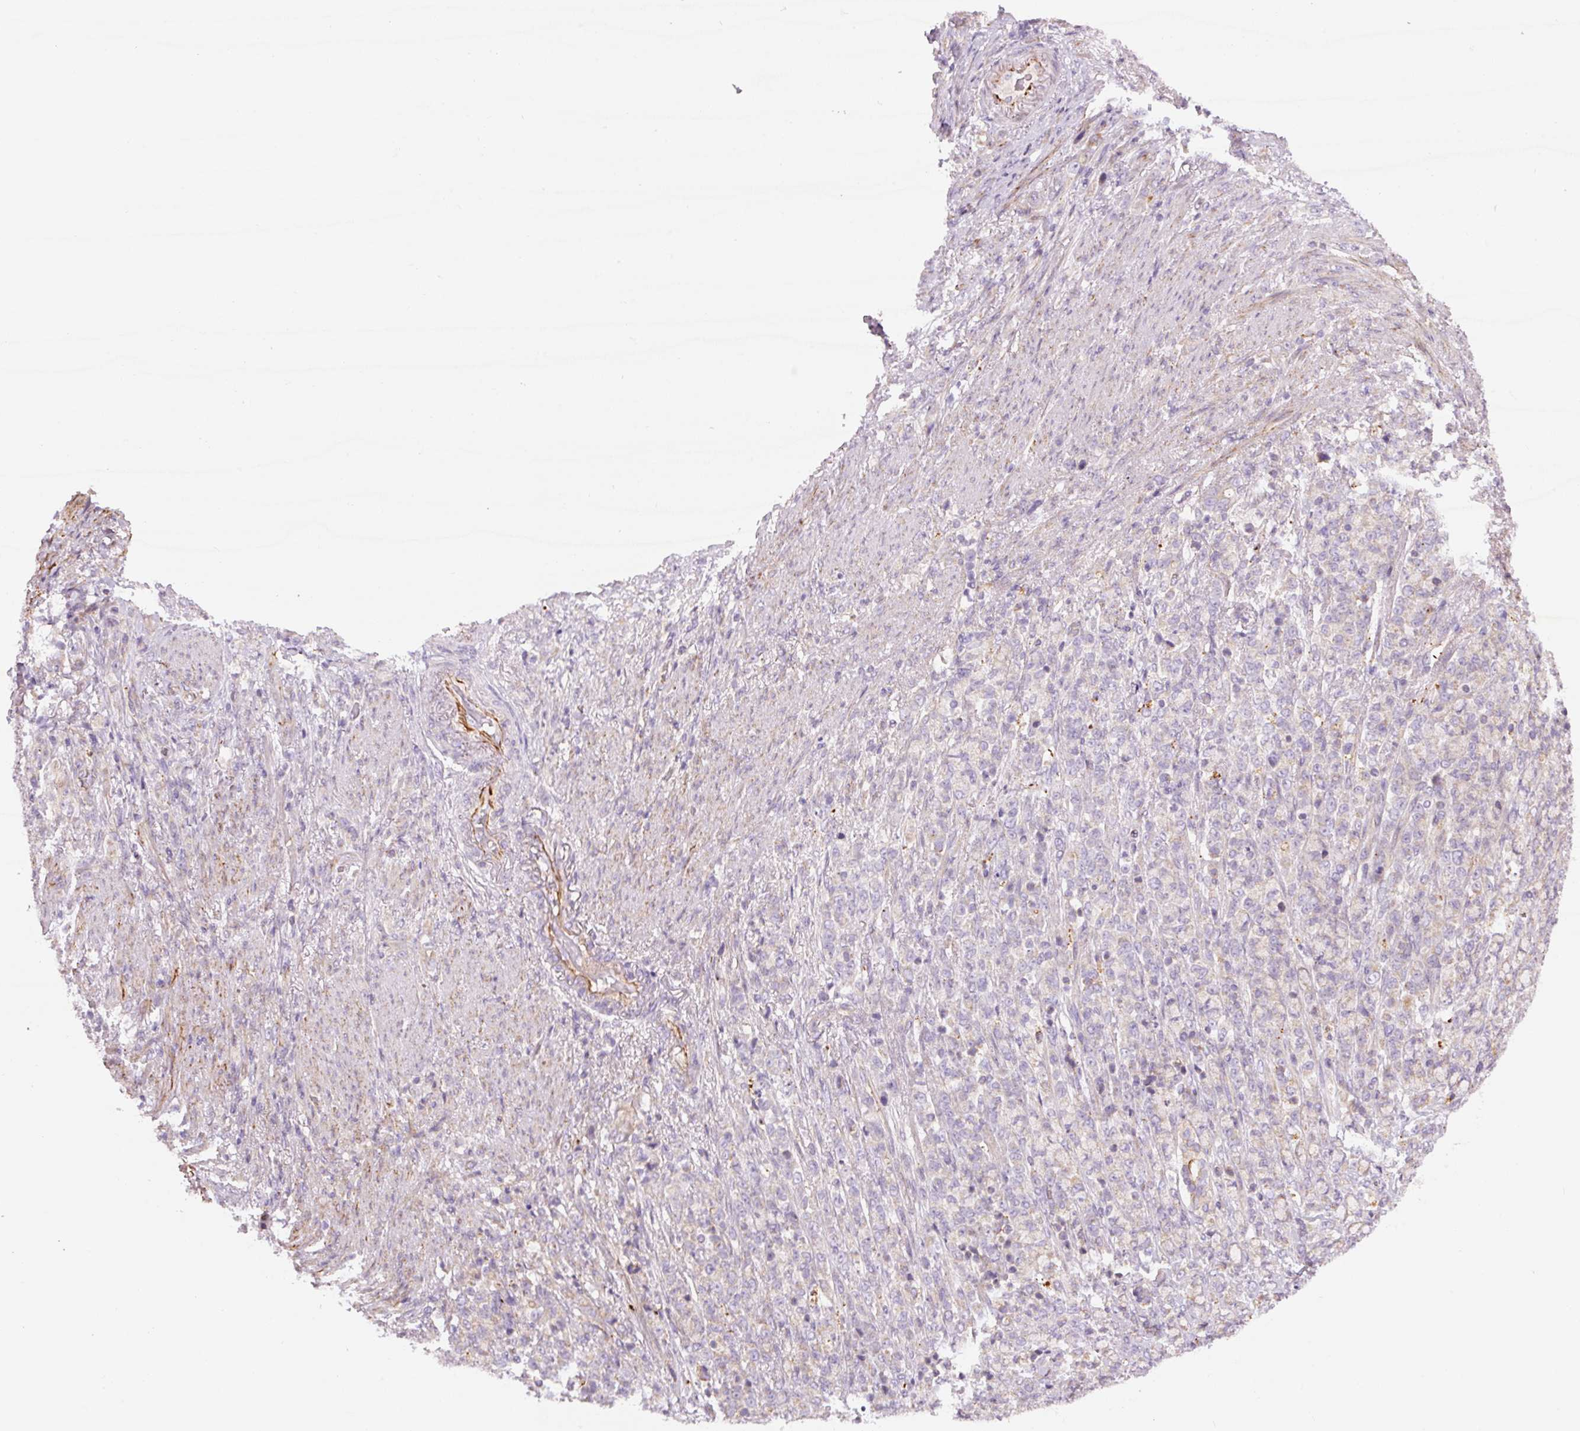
{"staining": {"intensity": "negative", "quantity": "none", "location": "none"}, "tissue": "stomach cancer", "cell_type": "Tumor cells", "image_type": "cancer", "snomed": [{"axis": "morphology", "description": "Adenocarcinoma, NOS"}, {"axis": "topography", "description": "Stomach"}], "caption": "IHC of human stomach cancer (adenocarcinoma) reveals no staining in tumor cells. (Stains: DAB immunohistochemistry (IHC) with hematoxylin counter stain, Microscopy: brightfield microscopy at high magnification).", "gene": "CCNI2", "patient": {"sex": "female", "age": 79}}